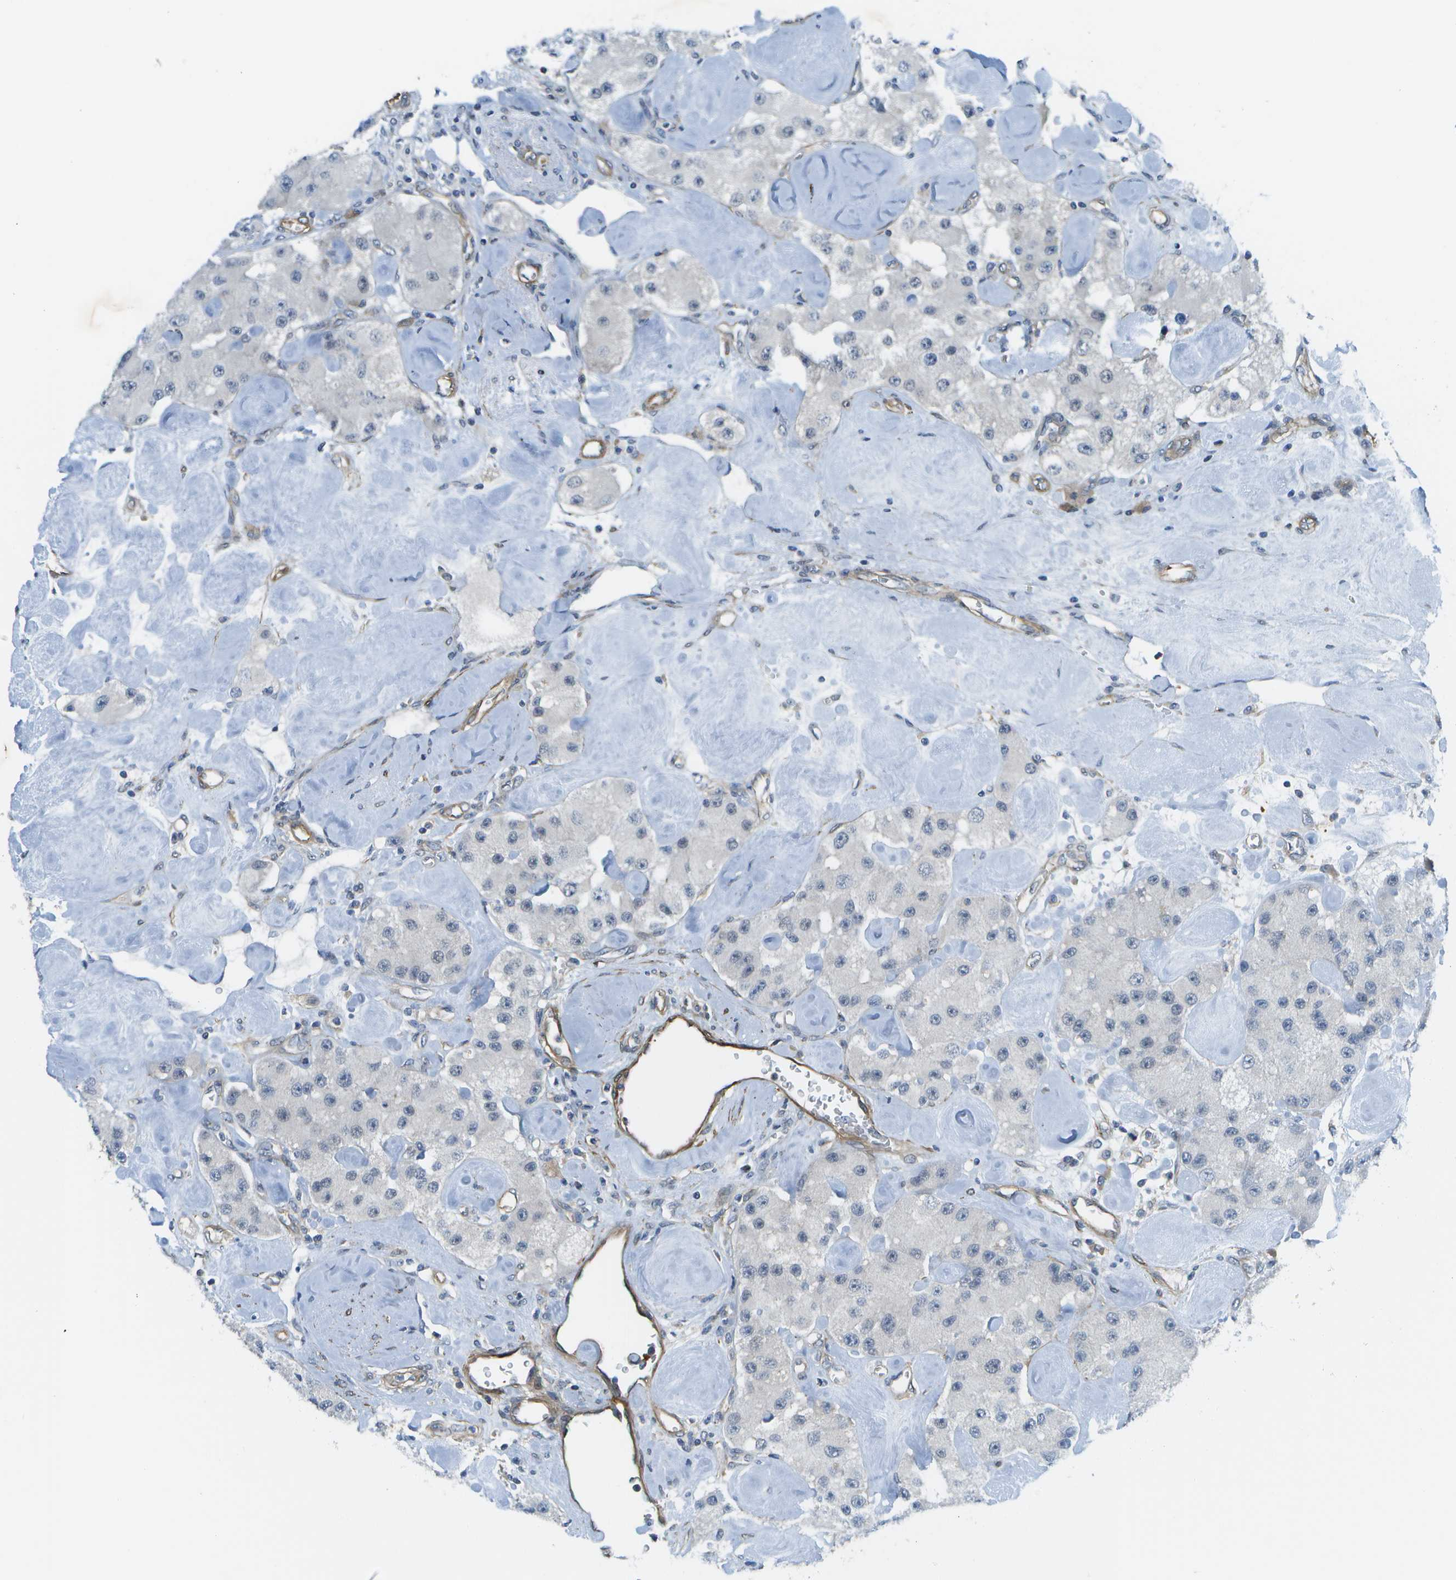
{"staining": {"intensity": "negative", "quantity": "none", "location": "none"}, "tissue": "carcinoid", "cell_type": "Tumor cells", "image_type": "cancer", "snomed": [{"axis": "morphology", "description": "Carcinoid, malignant, NOS"}, {"axis": "topography", "description": "Pancreas"}], "caption": "Tumor cells show no significant expression in carcinoid.", "gene": "KIAA0040", "patient": {"sex": "male", "age": 41}}